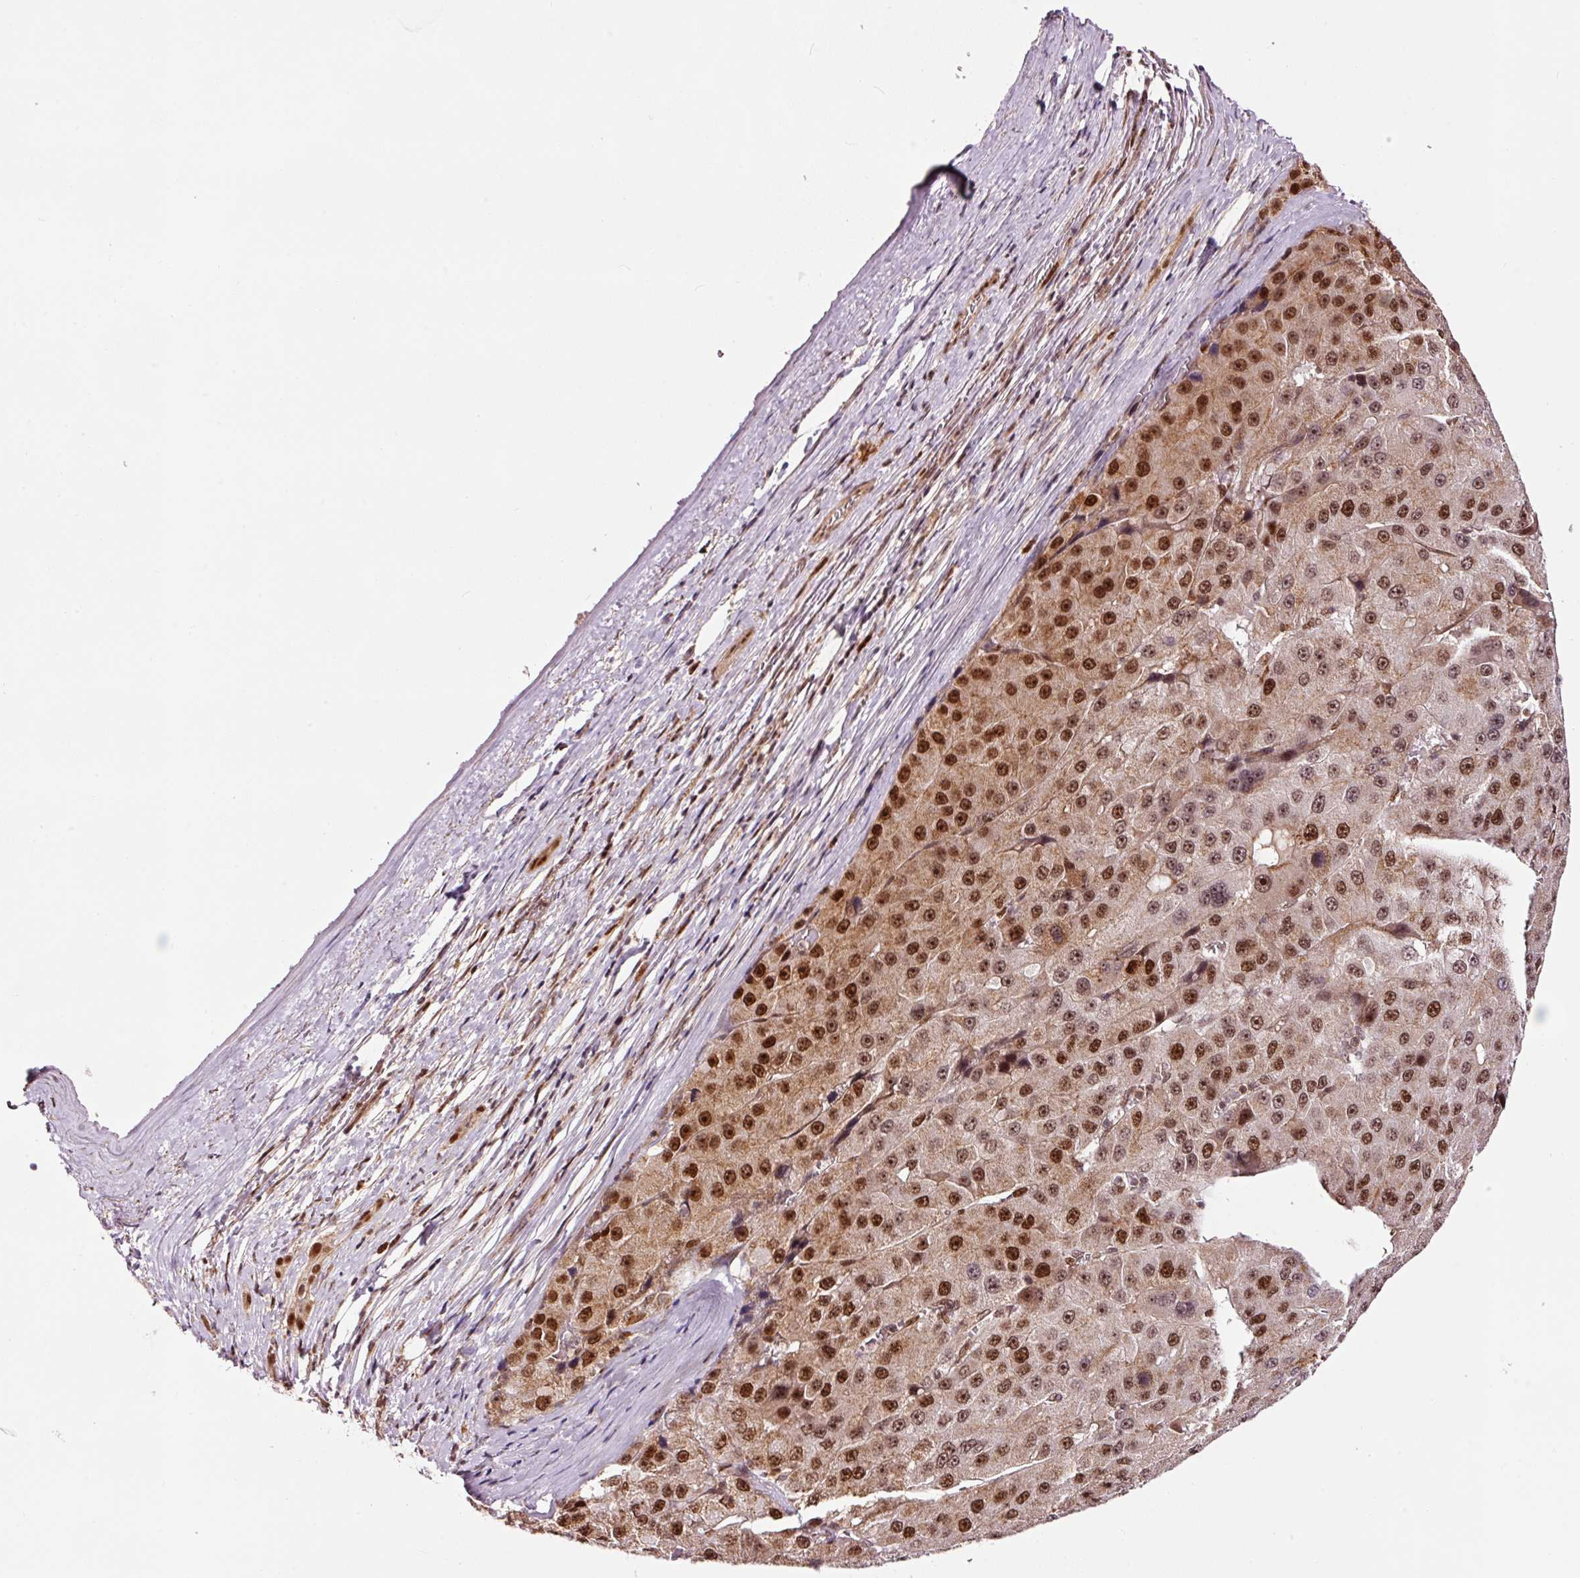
{"staining": {"intensity": "moderate", "quantity": ">75%", "location": "nuclear"}, "tissue": "liver cancer", "cell_type": "Tumor cells", "image_type": "cancer", "snomed": [{"axis": "morphology", "description": "Carcinoma, Hepatocellular, NOS"}, {"axis": "topography", "description": "Liver"}], "caption": "Human liver cancer stained for a protein (brown) reveals moderate nuclear positive positivity in approximately >75% of tumor cells.", "gene": "RFC4", "patient": {"sex": "female", "age": 73}}